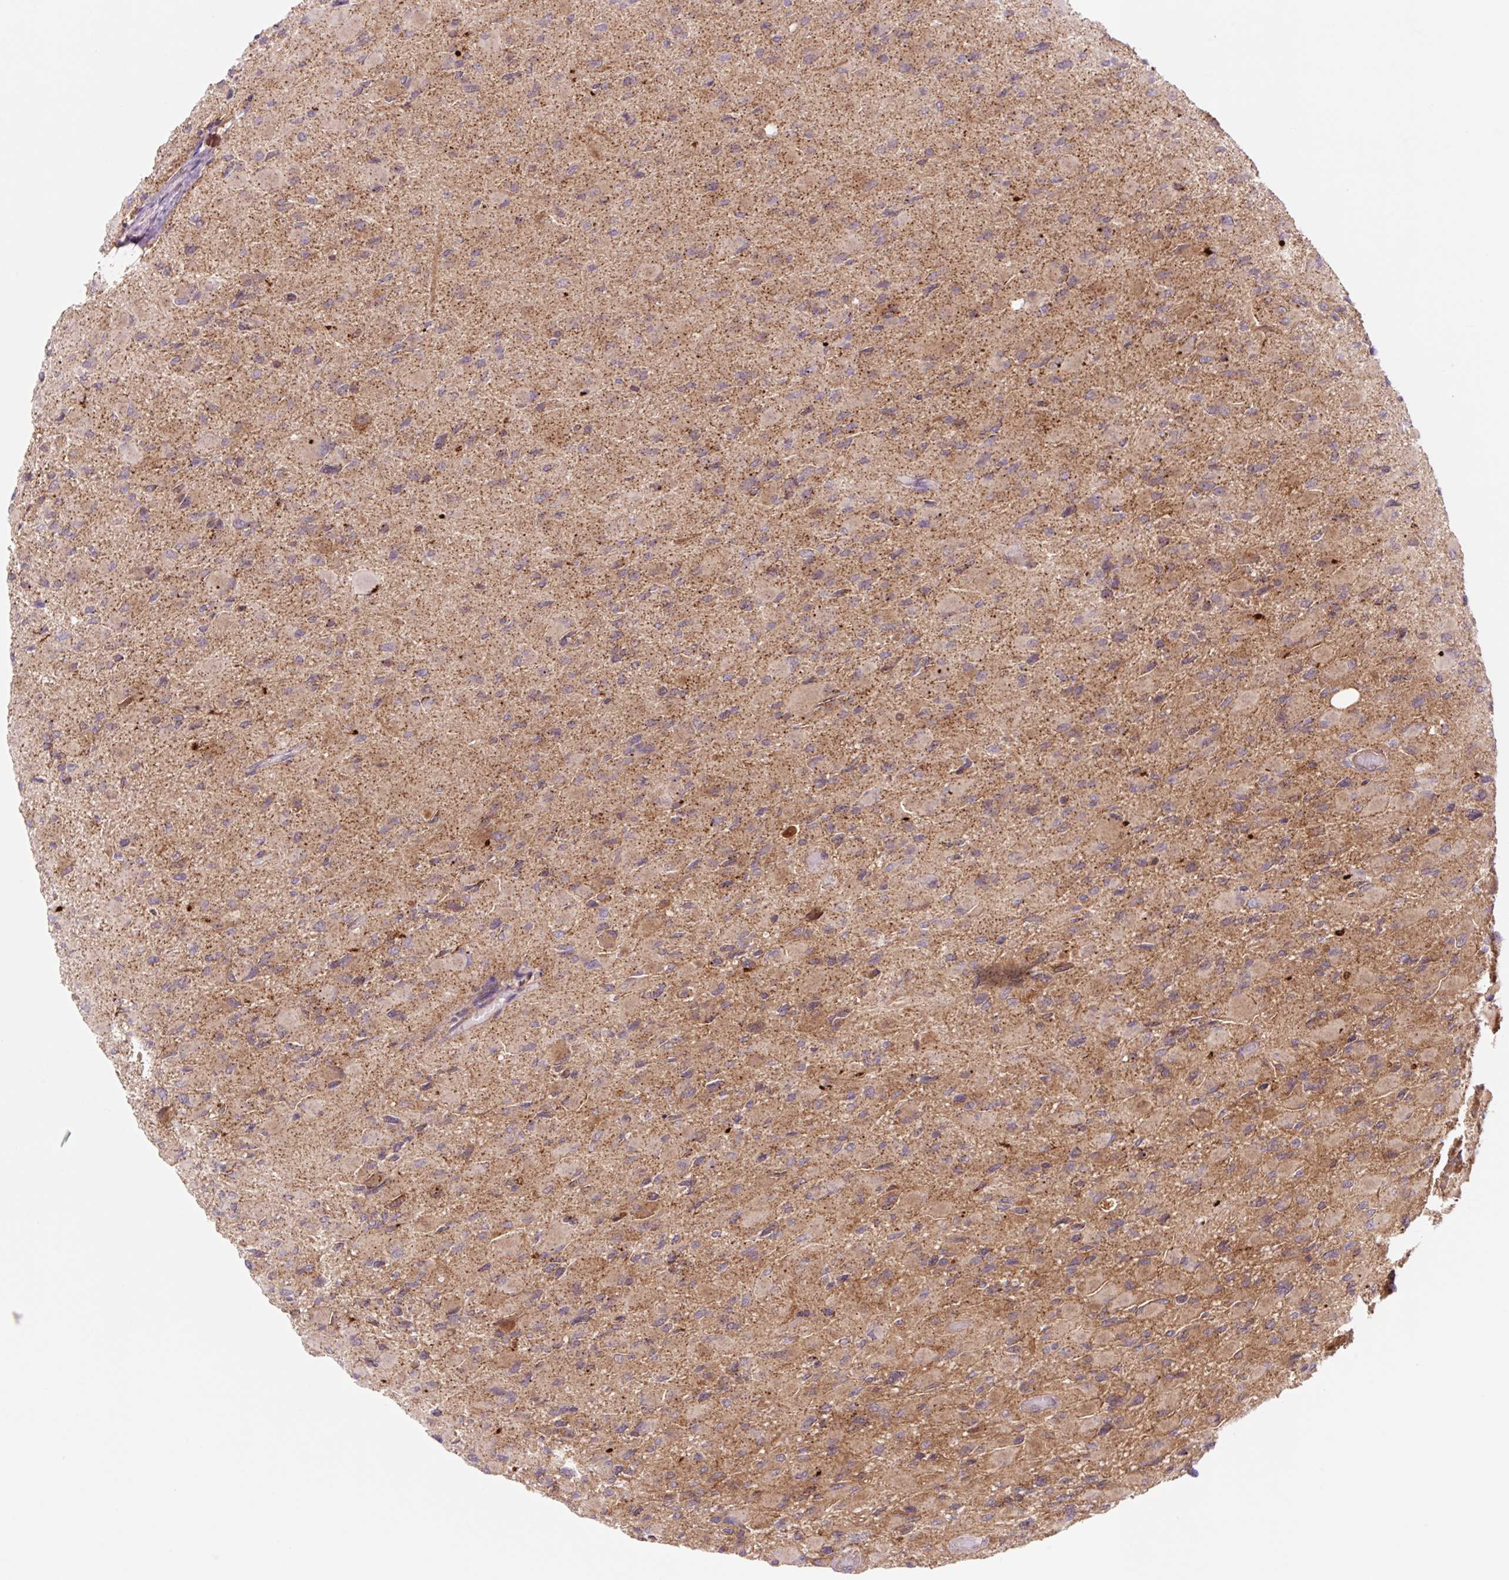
{"staining": {"intensity": "weak", "quantity": ">75%", "location": "cytoplasmic/membranous"}, "tissue": "glioma", "cell_type": "Tumor cells", "image_type": "cancer", "snomed": [{"axis": "morphology", "description": "Glioma, malignant, High grade"}, {"axis": "topography", "description": "Cerebral cortex"}], "caption": "High-grade glioma (malignant) stained with a protein marker demonstrates weak staining in tumor cells.", "gene": "VPS4A", "patient": {"sex": "female", "age": 36}}